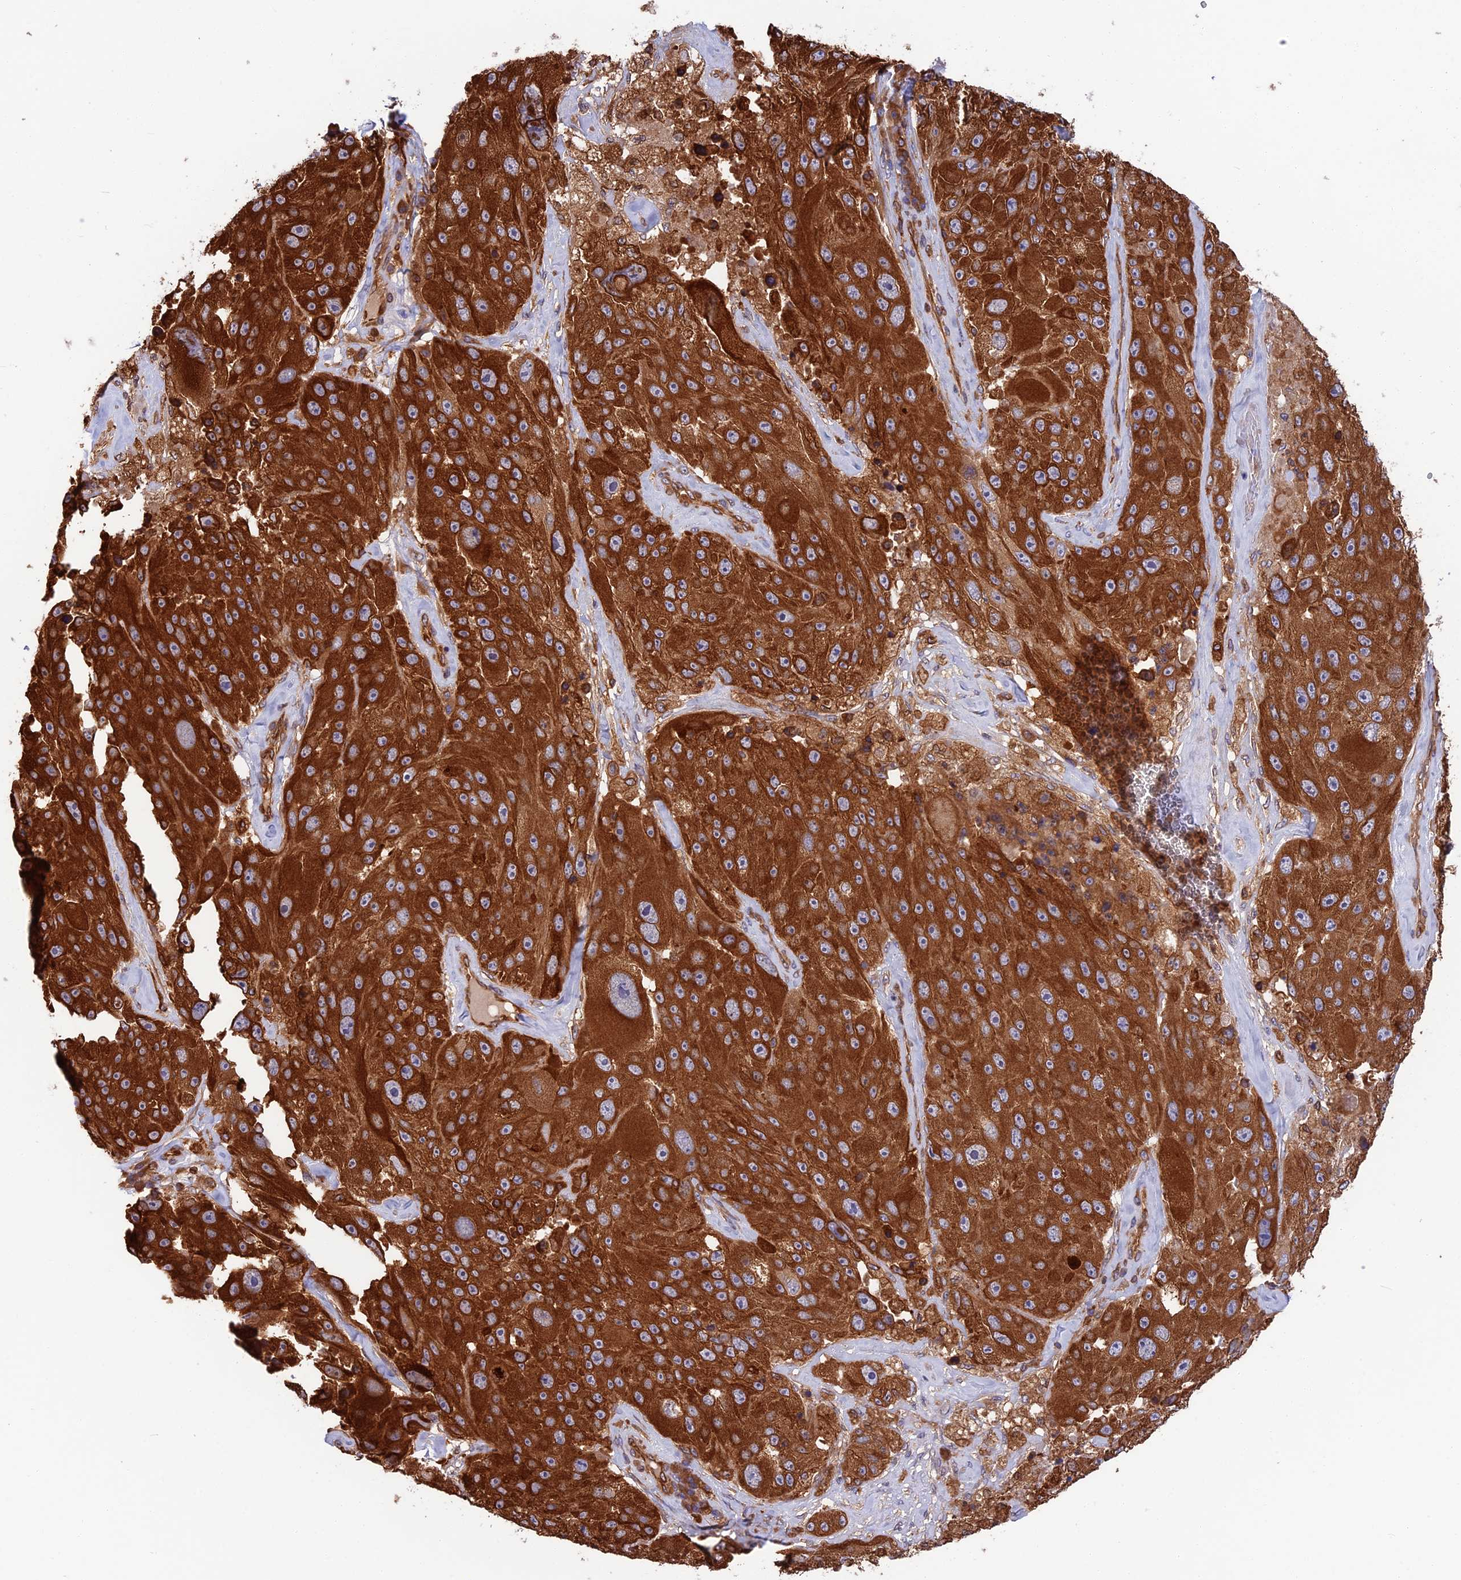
{"staining": {"intensity": "strong", "quantity": ">75%", "location": "cytoplasmic/membranous"}, "tissue": "melanoma", "cell_type": "Tumor cells", "image_type": "cancer", "snomed": [{"axis": "morphology", "description": "Malignant melanoma, Metastatic site"}, {"axis": "topography", "description": "Lymph node"}], "caption": "A brown stain highlights strong cytoplasmic/membranous staining of a protein in human melanoma tumor cells.", "gene": "WDR1", "patient": {"sex": "male", "age": 62}}